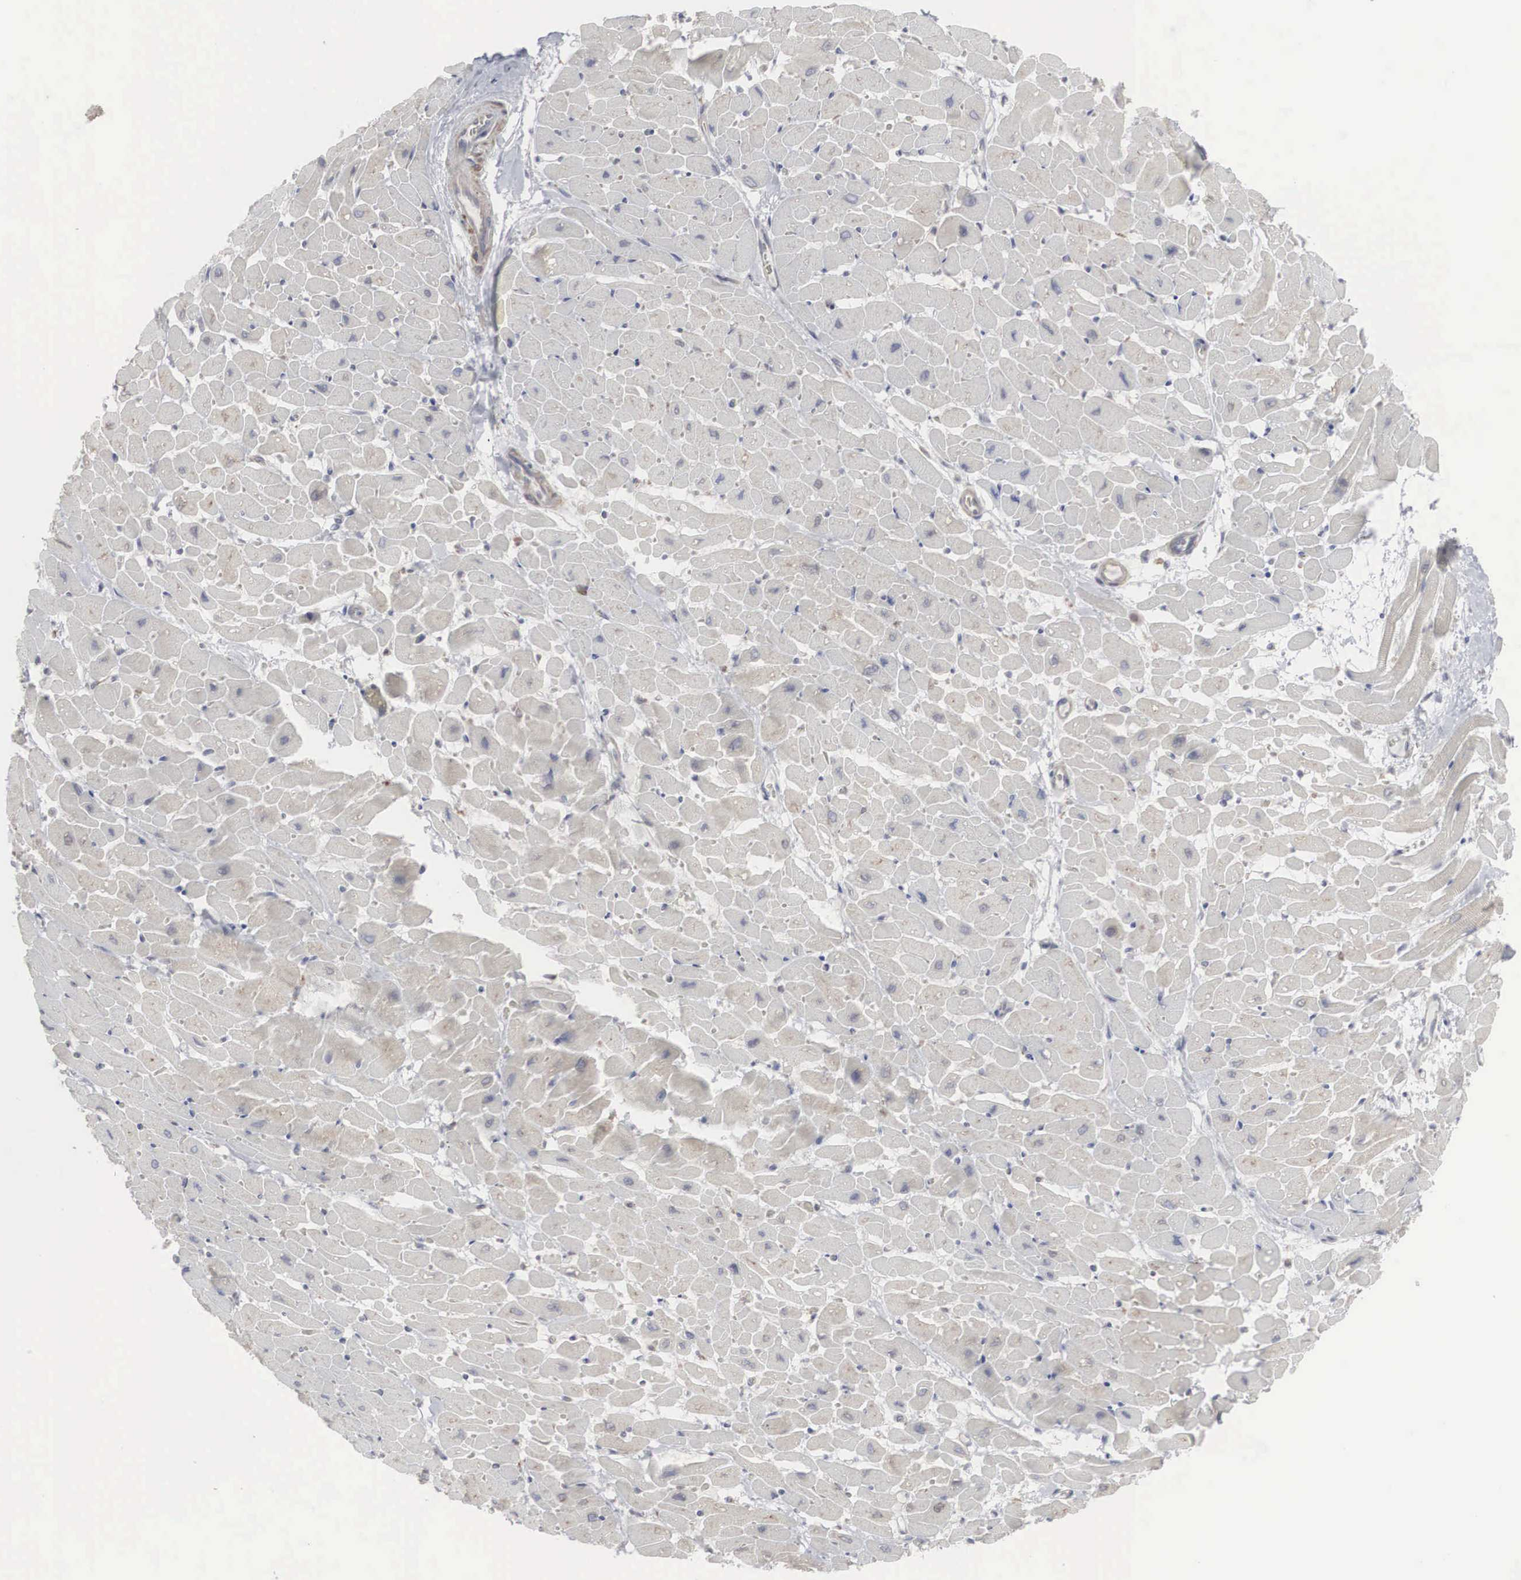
{"staining": {"intensity": "negative", "quantity": "none", "location": "none"}, "tissue": "heart muscle", "cell_type": "Cardiomyocytes", "image_type": "normal", "snomed": [{"axis": "morphology", "description": "Normal tissue, NOS"}, {"axis": "topography", "description": "Heart"}], "caption": "Immunohistochemistry image of benign heart muscle stained for a protein (brown), which demonstrates no expression in cardiomyocytes. (Brightfield microscopy of DAB IHC at high magnification).", "gene": "CTAGE15", "patient": {"sex": "male", "age": 45}}